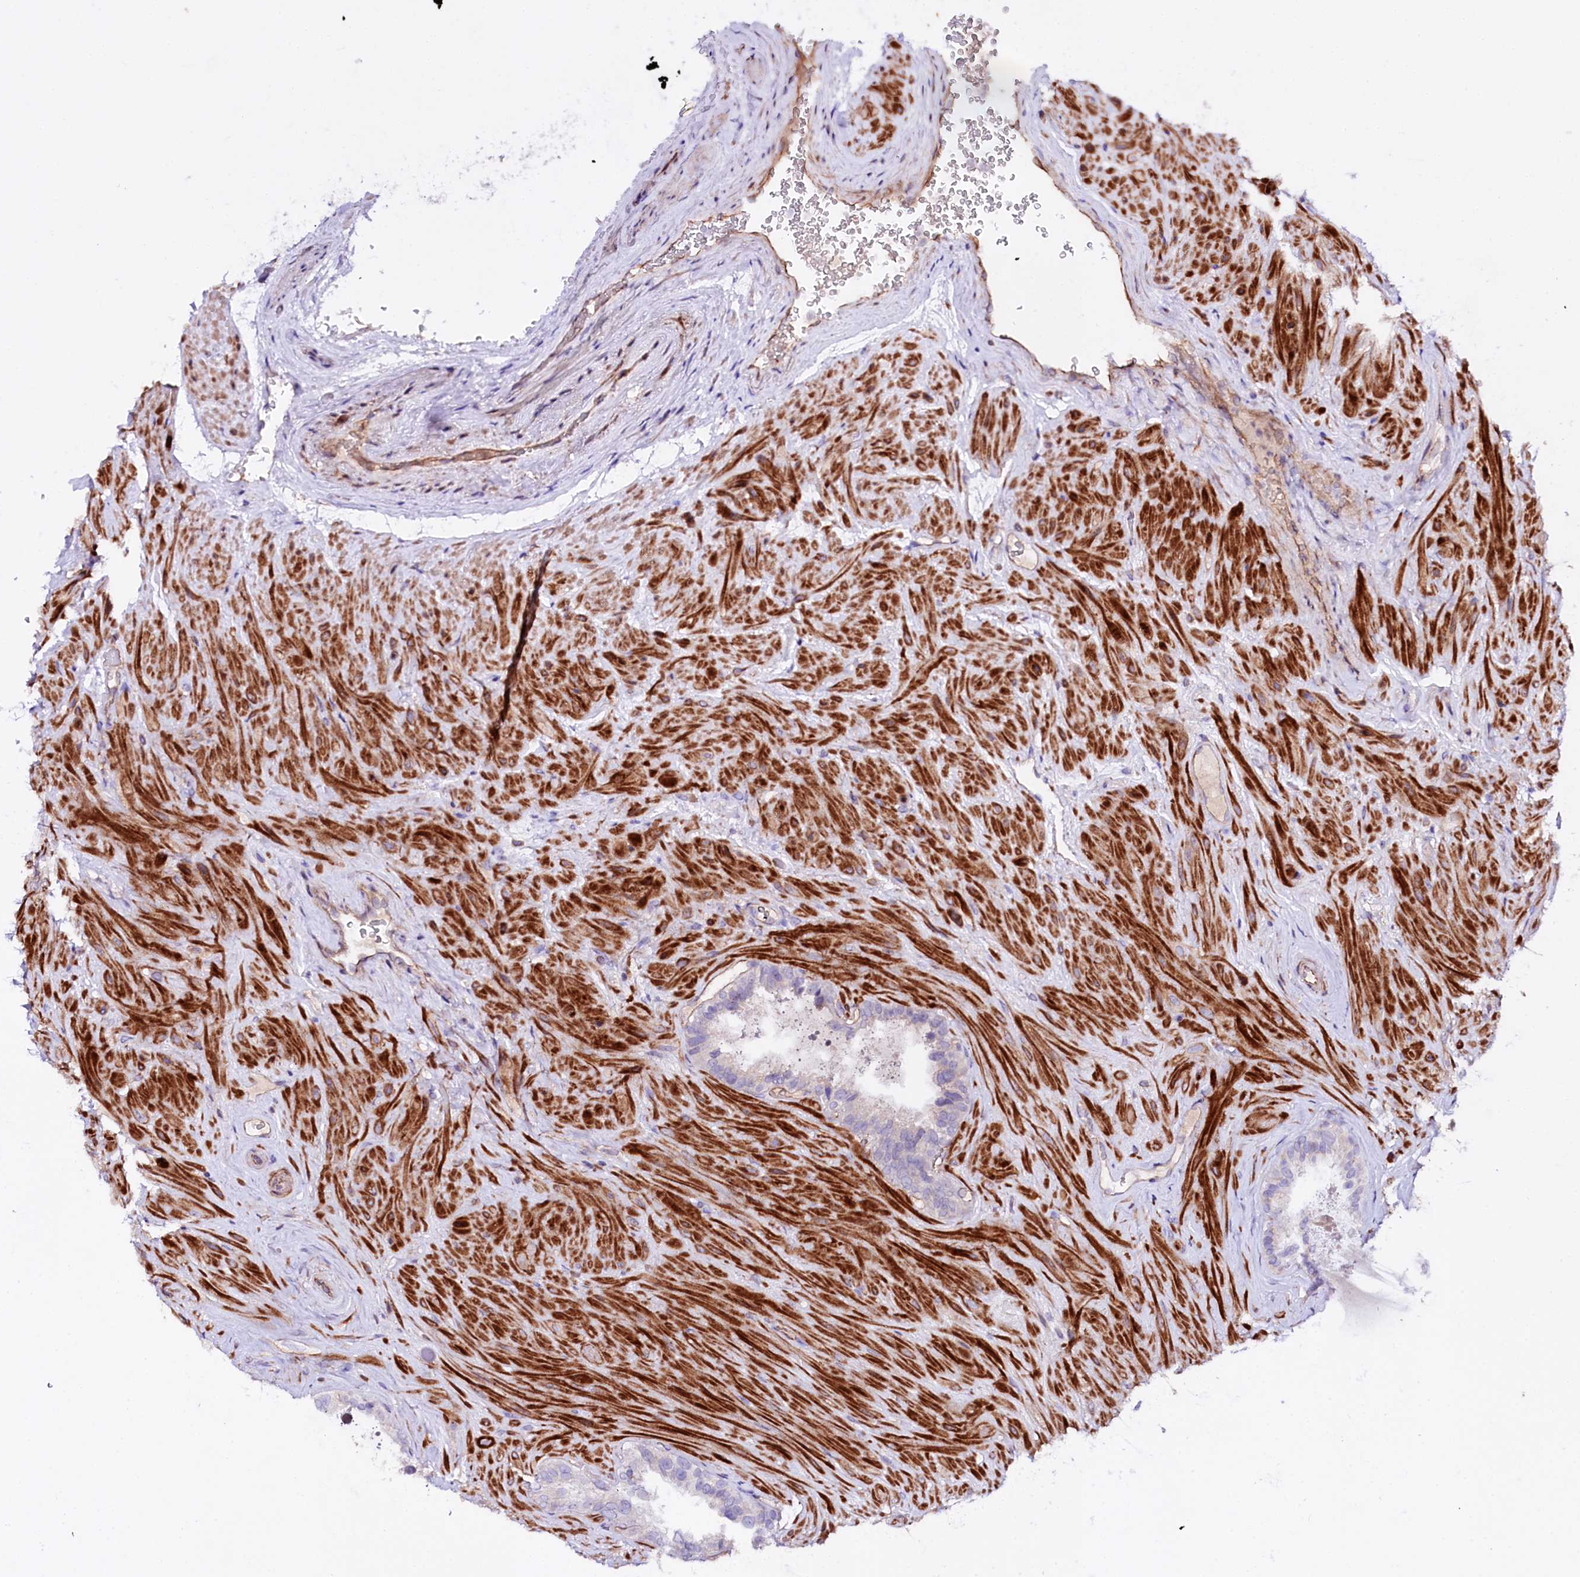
{"staining": {"intensity": "negative", "quantity": "none", "location": "none"}, "tissue": "seminal vesicle", "cell_type": "Glandular cells", "image_type": "normal", "snomed": [{"axis": "morphology", "description": "Normal tissue, NOS"}, {"axis": "topography", "description": "Seminal veicle"}, {"axis": "topography", "description": "Peripheral nerve tissue"}], "caption": "Immunohistochemistry (IHC) micrograph of normal seminal vesicle: seminal vesicle stained with DAB shows no significant protein expression in glandular cells.", "gene": "SLC7A1", "patient": {"sex": "male", "age": 67}}